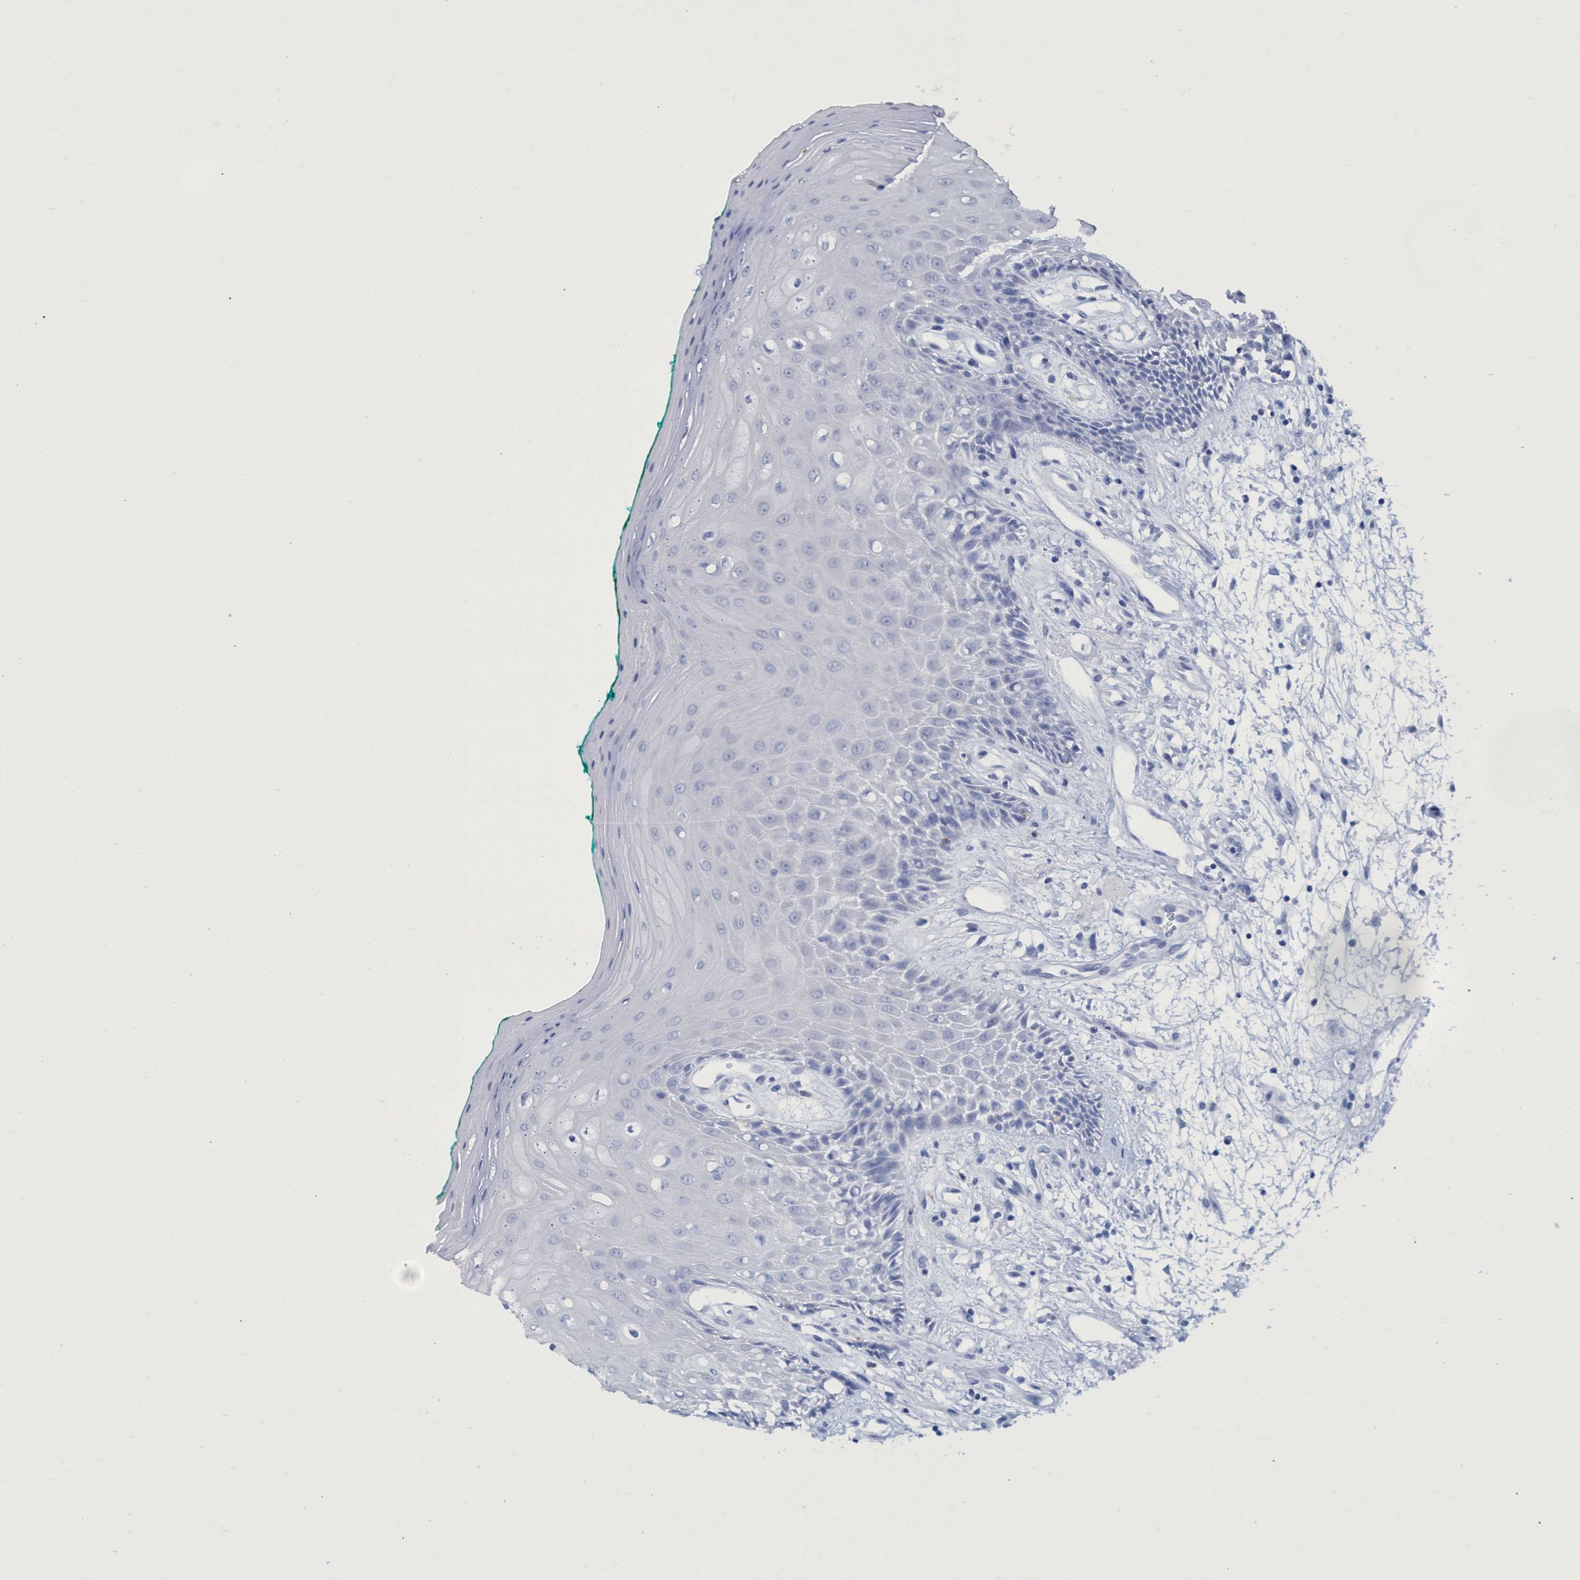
{"staining": {"intensity": "negative", "quantity": "none", "location": "none"}, "tissue": "oral mucosa", "cell_type": "Squamous epithelial cells", "image_type": "normal", "snomed": [{"axis": "morphology", "description": "Normal tissue, NOS"}, {"axis": "morphology", "description": "Squamous cell carcinoma, NOS"}, {"axis": "topography", "description": "Skeletal muscle"}, {"axis": "topography", "description": "Oral tissue"}, {"axis": "topography", "description": "Head-Neck"}], "caption": "This is a image of IHC staining of benign oral mucosa, which shows no staining in squamous epithelial cells.", "gene": "PNPO", "patient": {"sex": "female", "age": 84}}